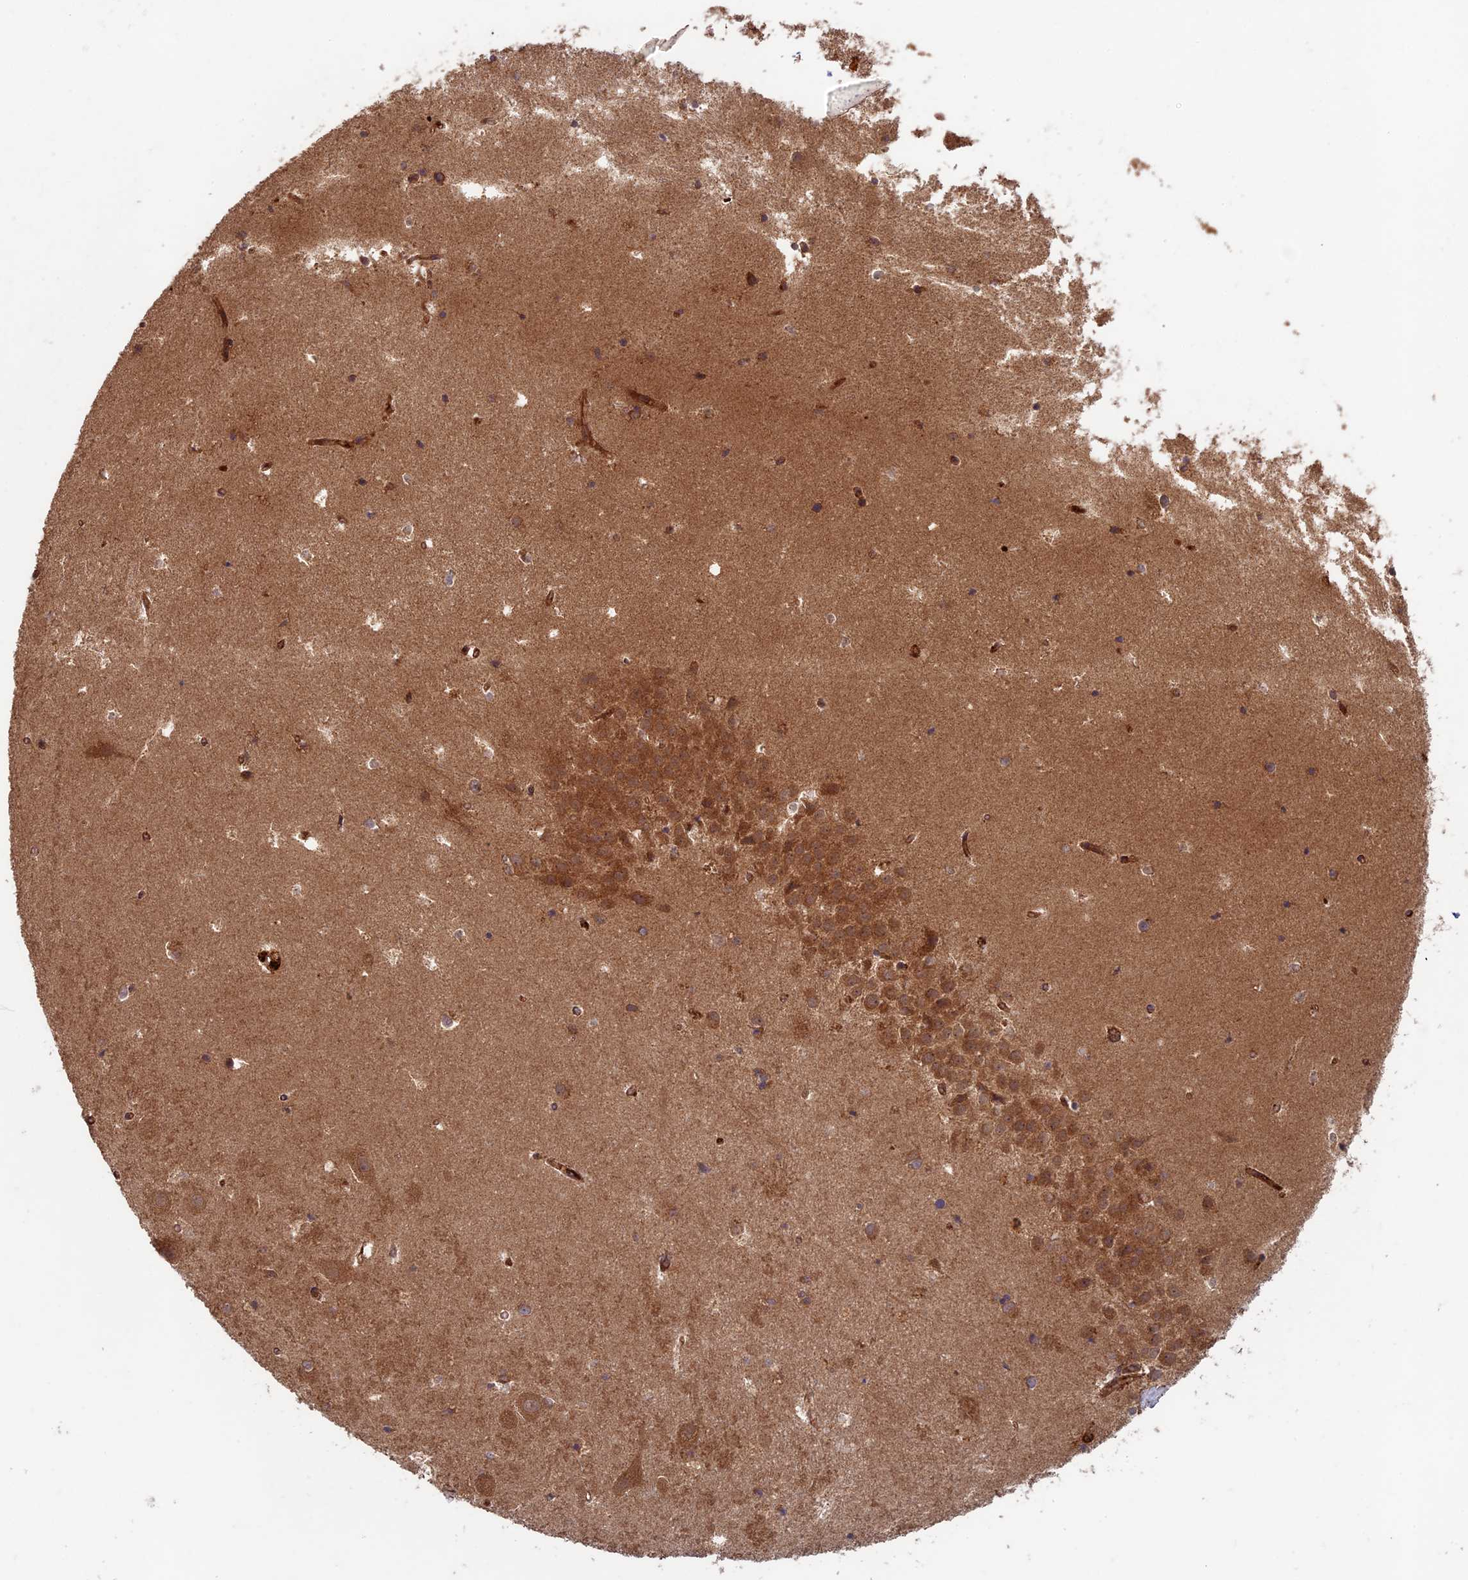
{"staining": {"intensity": "moderate", "quantity": "<25%", "location": "cytoplasmic/membranous"}, "tissue": "hippocampus", "cell_type": "Glial cells", "image_type": "normal", "snomed": [{"axis": "morphology", "description": "Normal tissue, NOS"}, {"axis": "topography", "description": "Hippocampus"}], "caption": "Glial cells reveal low levels of moderate cytoplasmic/membranous positivity in approximately <25% of cells in unremarkable hippocampus.", "gene": "RCCD1", "patient": {"sex": "female", "age": 52}}